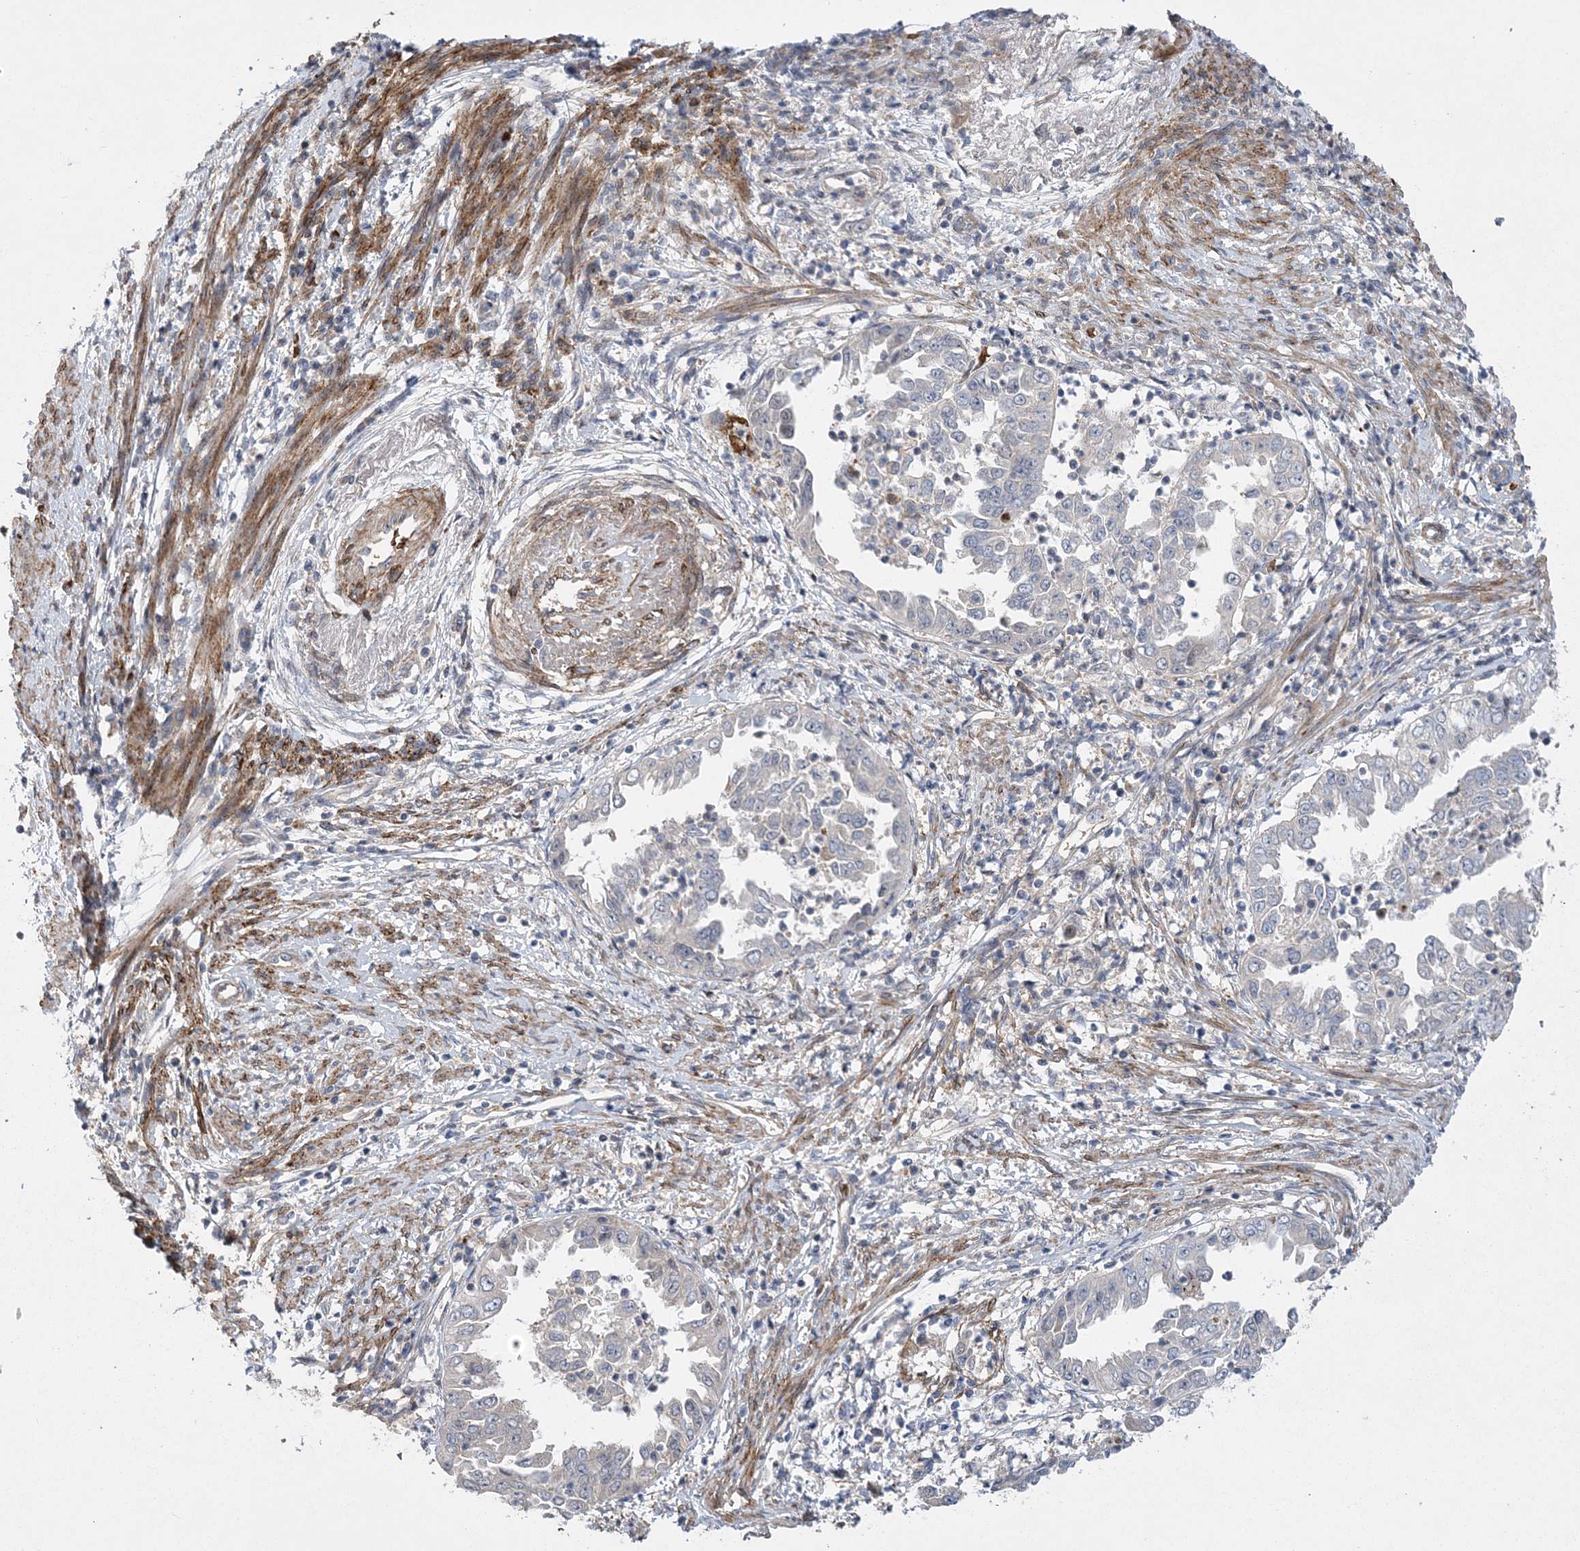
{"staining": {"intensity": "negative", "quantity": "none", "location": "none"}, "tissue": "endometrial cancer", "cell_type": "Tumor cells", "image_type": "cancer", "snomed": [{"axis": "morphology", "description": "Adenocarcinoma, NOS"}, {"axis": "topography", "description": "Endometrium"}], "caption": "DAB (3,3'-diaminobenzidine) immunohistochemical staining of human endometrial adenocarcinoma displays no significant staining in tumor cells.", "gene": "CALN1", "patient": {"sex": "female", "age": 85}}